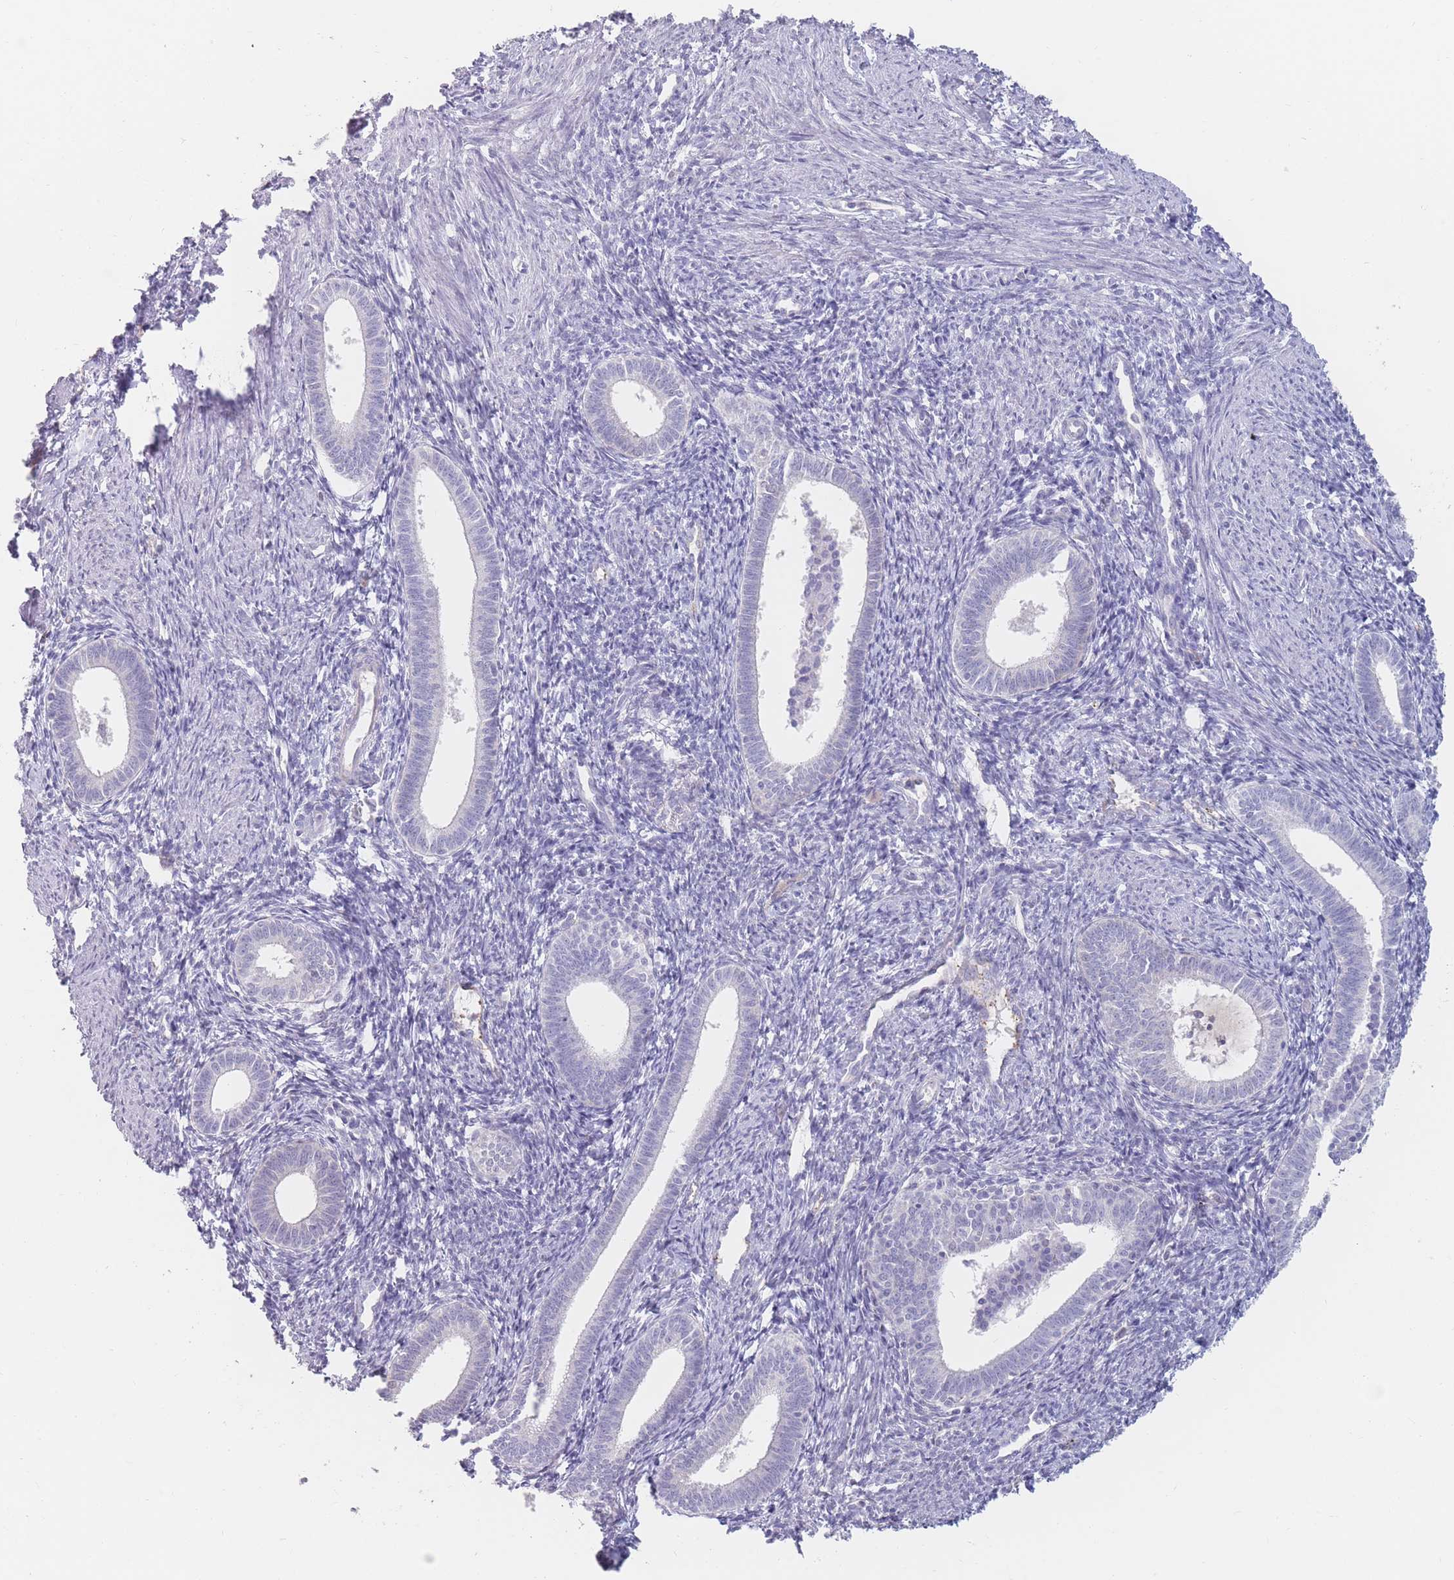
{"staining": {"intensity": "negative", "quantity": "none", "location": "none"}, "tissue": "endometrium", "cell_type": "Cells in endometrial stroma", "image_type": "normal", "snomed": [{"axis": "morphology", "description": "Normal tissue, NOS"}, {"axis": "topography", "description": "Endometrium"}], "caption": "Immunohistochemical staining of benign human endometrium shows no significant staining in cells in endometrial stroma.", "gene": "PRG4", "patient": {"sex": "female", "age": 41}}